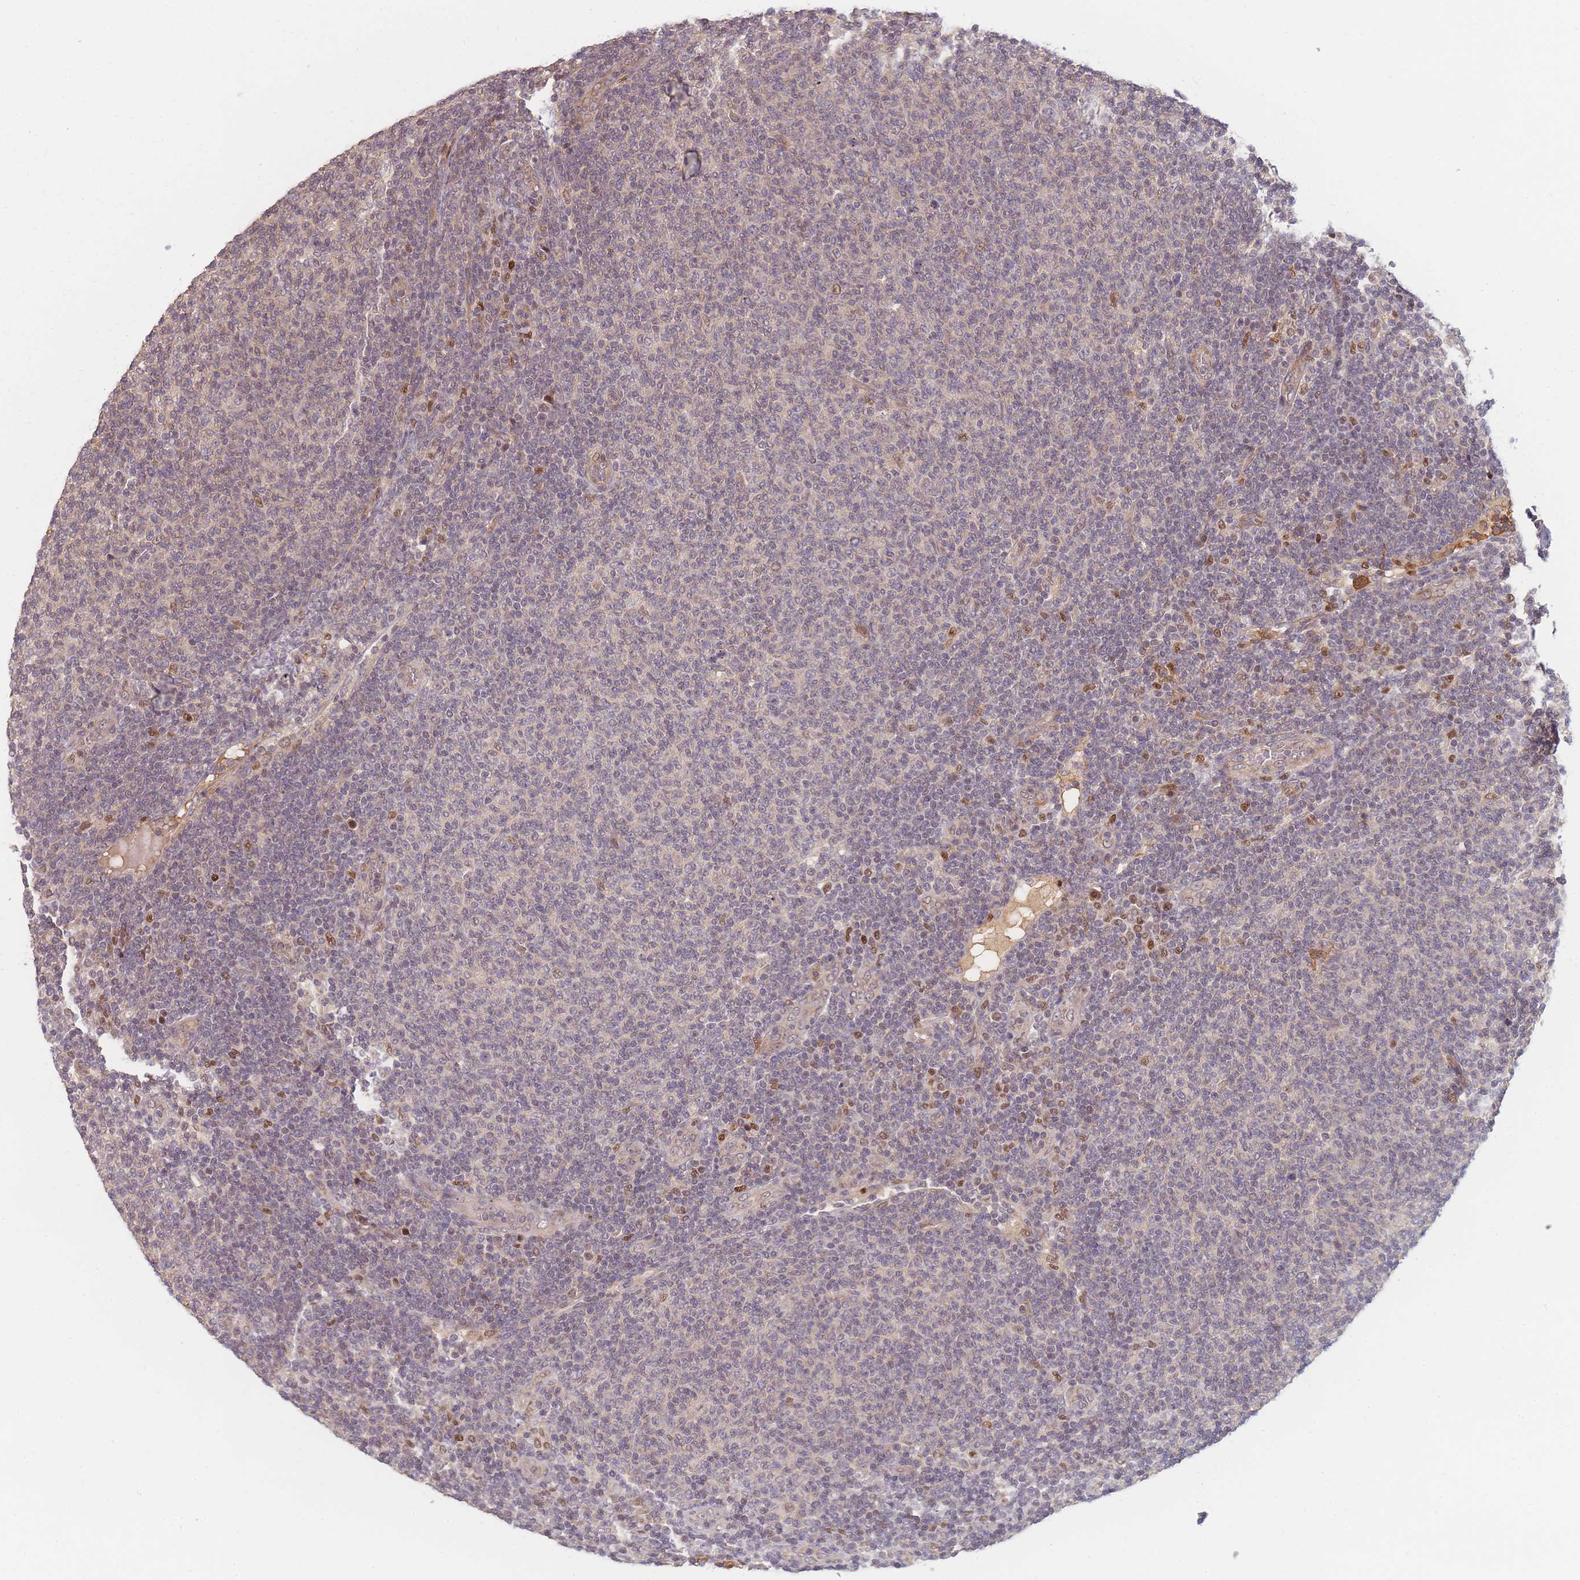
{"staining": {"intensity": "negative", "quantity": "none", "location": "none"}, "tissue": "lymphoma", "cell_type": "Tumor cells", "image_type": "cancer", "snomed": [{"axis": "morphology", "description": "Malignant lymphoma, non-Hodgkin's type, Low grade"}, {"axis": "topography", "description": "Lymph node"}], "caption": "Malignant lymphoma, non-Hodgkin's type (low-grade) stained for a protein using immunohistochemistry (IHC) demonstrates no expression tumor cells.", "gene": "FAM153A", "patient": {"sex": "male", "age": 66}}